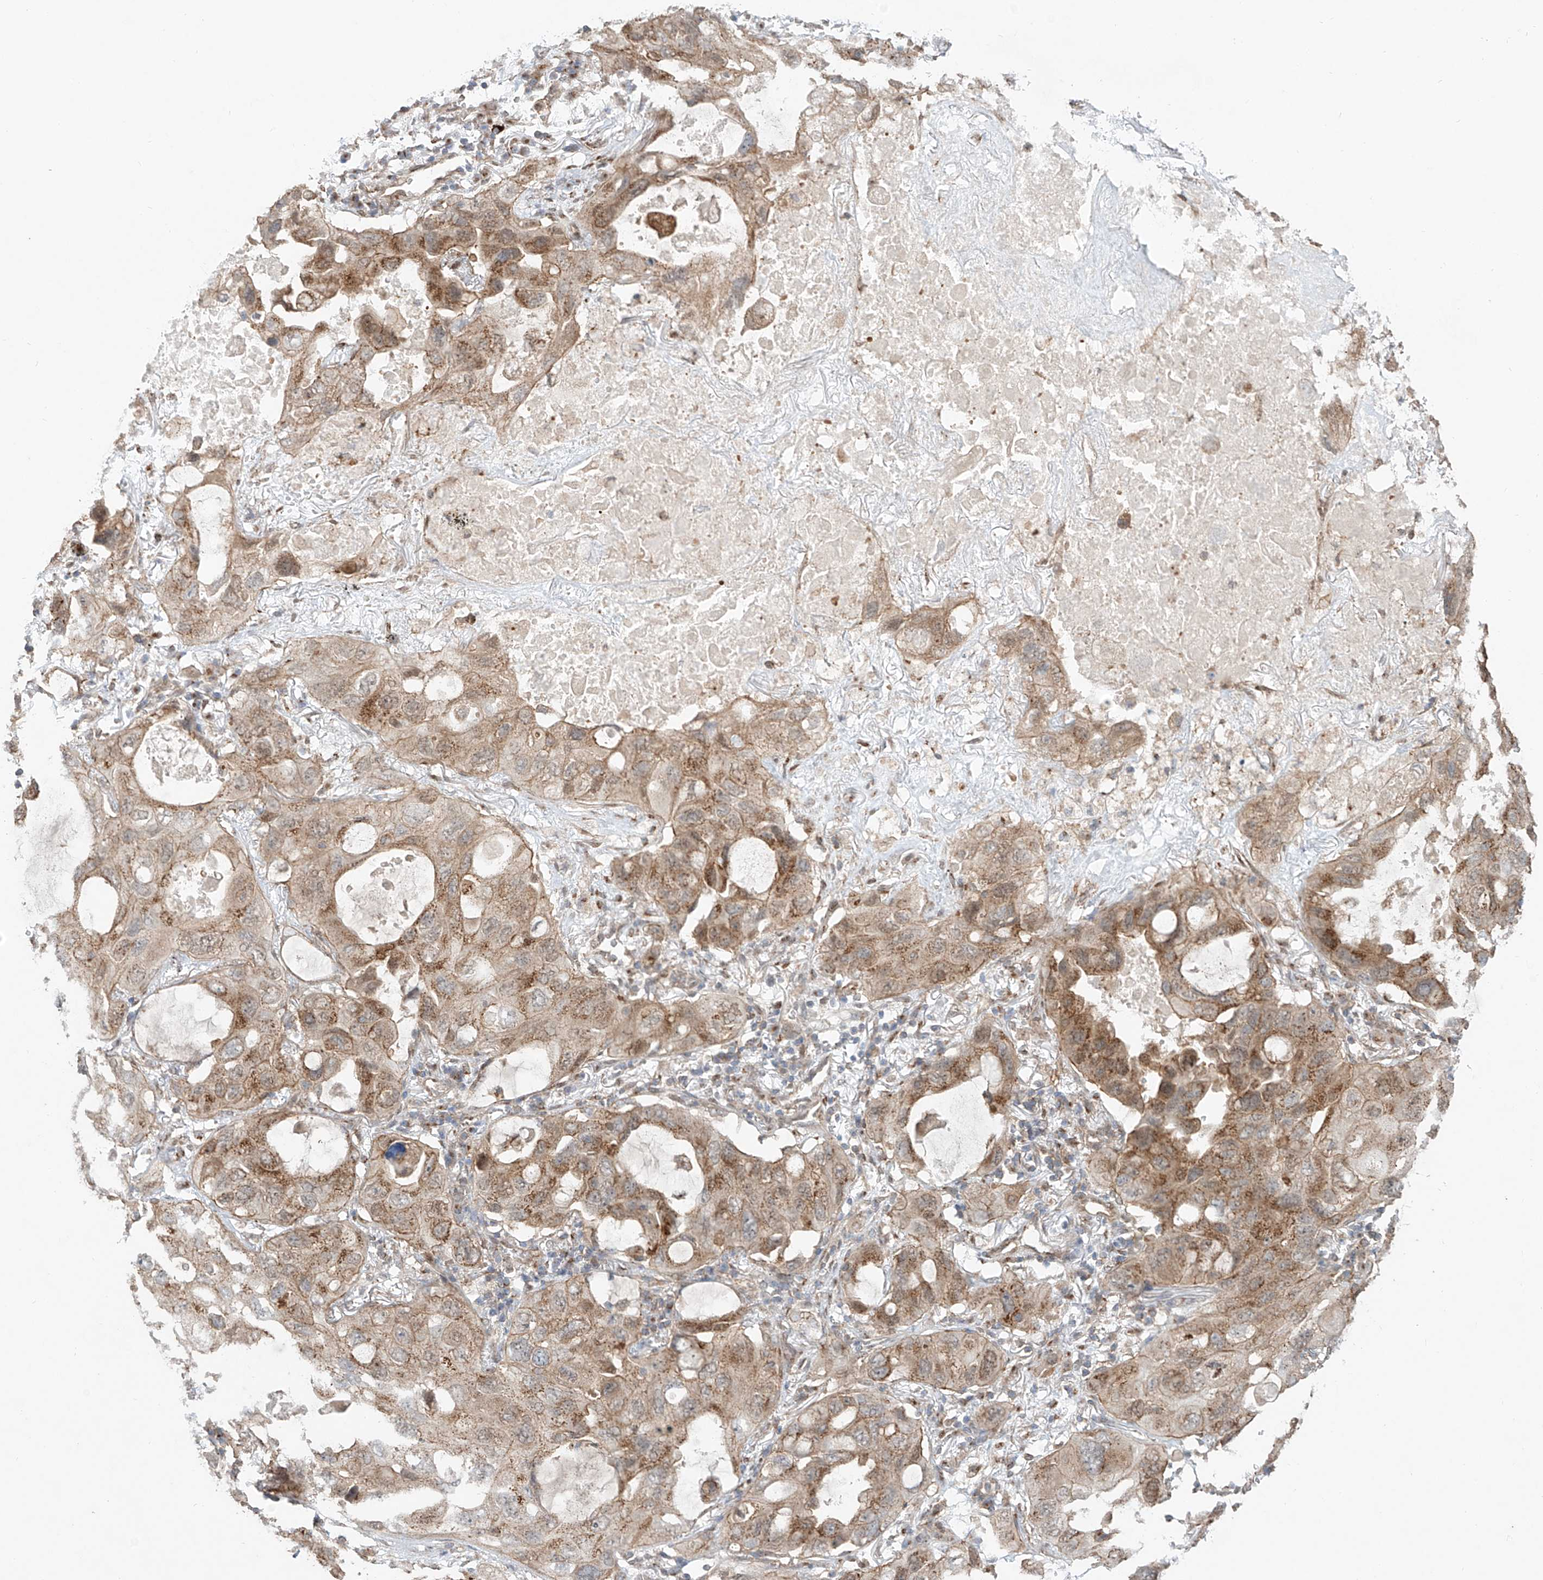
{"staining": {"intensity": "moderate", "quantity": ">75%", "location": "cytoplasmic/membranous,nuclear"}, "tissue": "lung cancer", "cell_type": "Tumor cells", "image_type": "cancer", "snomed": [{"axis": "morphology", "description": "Squamous cell carcinoma, NOS"}, {"axis": "topography", "description": "Lung"}], "caption": "Moderate cytoplasmic/membranous and nuclear positivity is seen in about >75% of tumor cells in squamous cell carcinoma (lung). Nuclei are stained in blue.", "gene": "CUX1", "patient": {"sex": "female", "age": 73}}